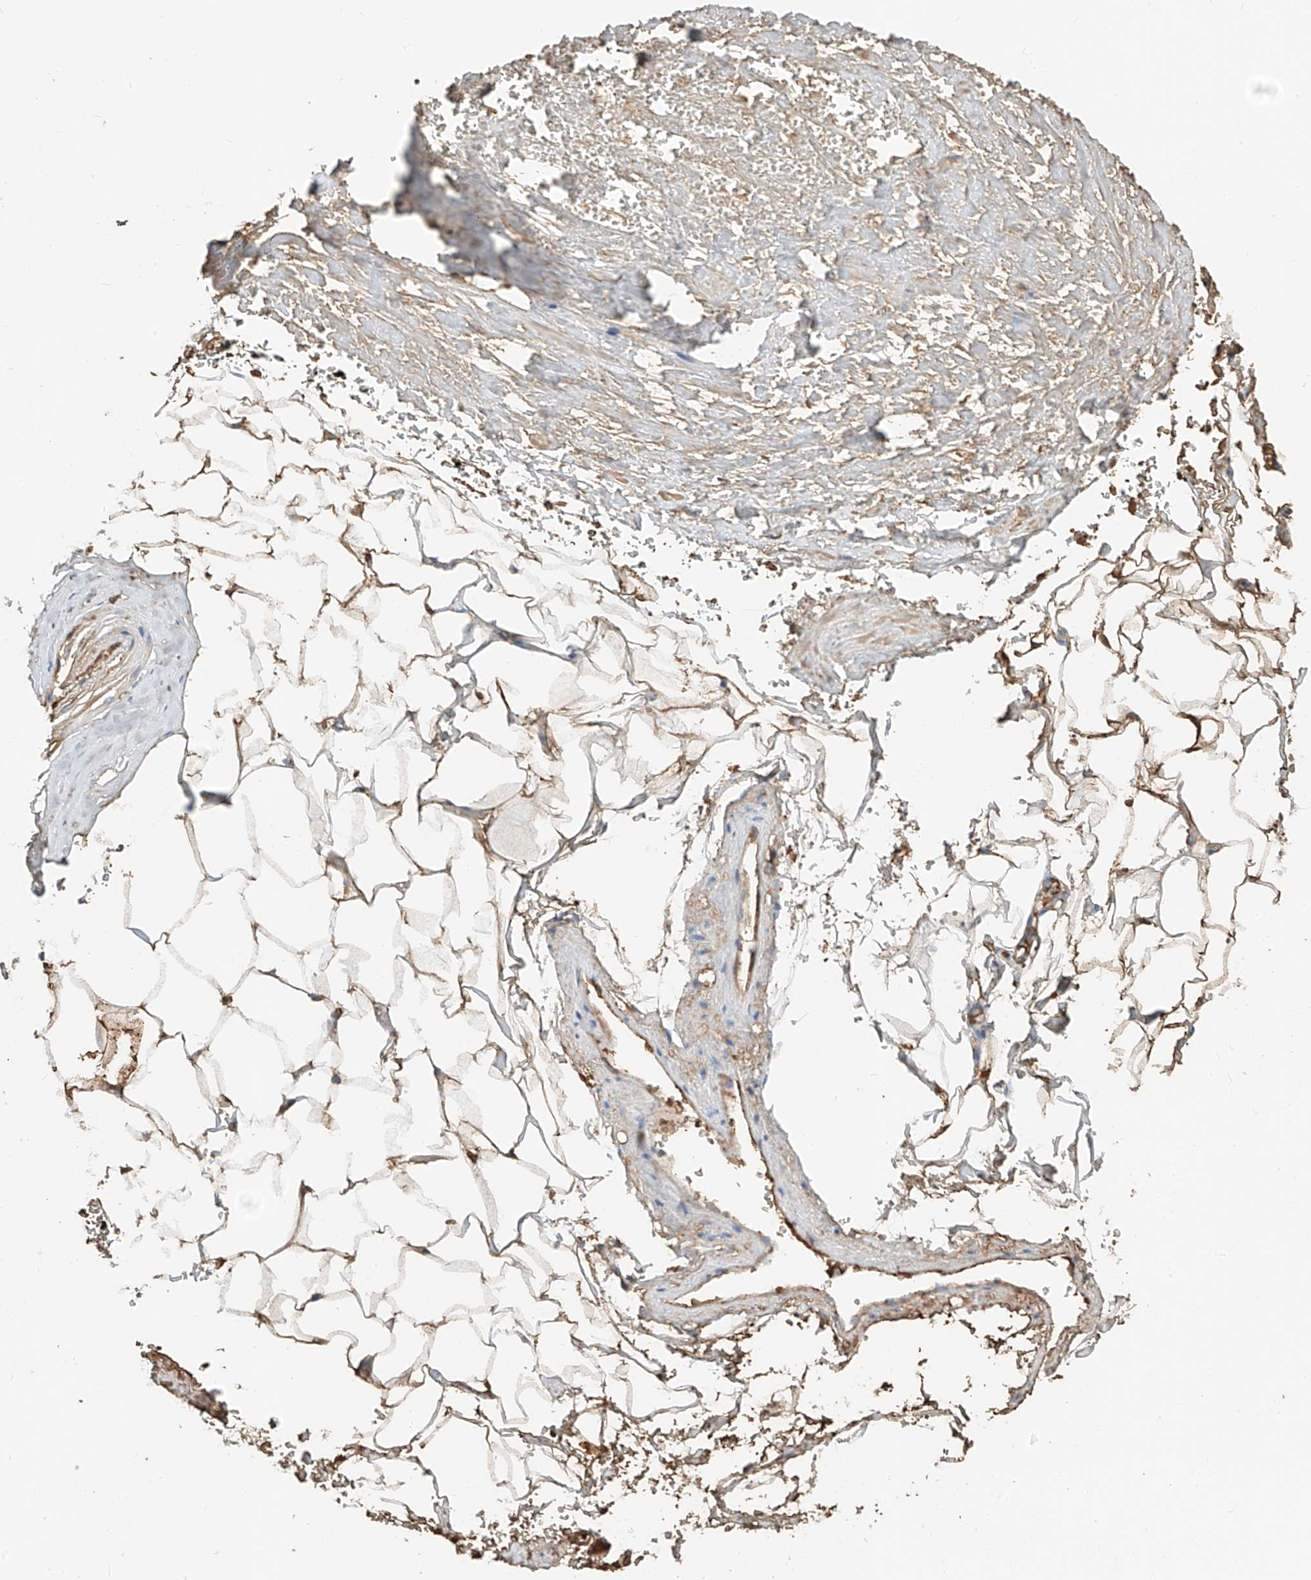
{"staining": {"intensity": "moderate", "quantity": "25%-75%", "location": "cytoplasmic/membranous"}, "tissue": "adipose tissue", "cell_type": "Adipocytes", "image_type": "normal", "snomed": [{"axis": "morphology", "description": "Normal tissue, NOS"}, {"axis": "morphology", "description": "Adenocarcinoma, Low grade"}, {"axis": "topography", "description": "Prostate"}, {"axis": "topography", "description": "Peripheral nerve tissue"}], "caption": "This photomicrograph exhibits IHC staining of benign adipose tissue, with medium moderate cytoplasmic/membranous expression in approximately 25%-75% of adipocytes.", "gene": "ZFP30", "patient": {"sex": "male", "age": 63}}